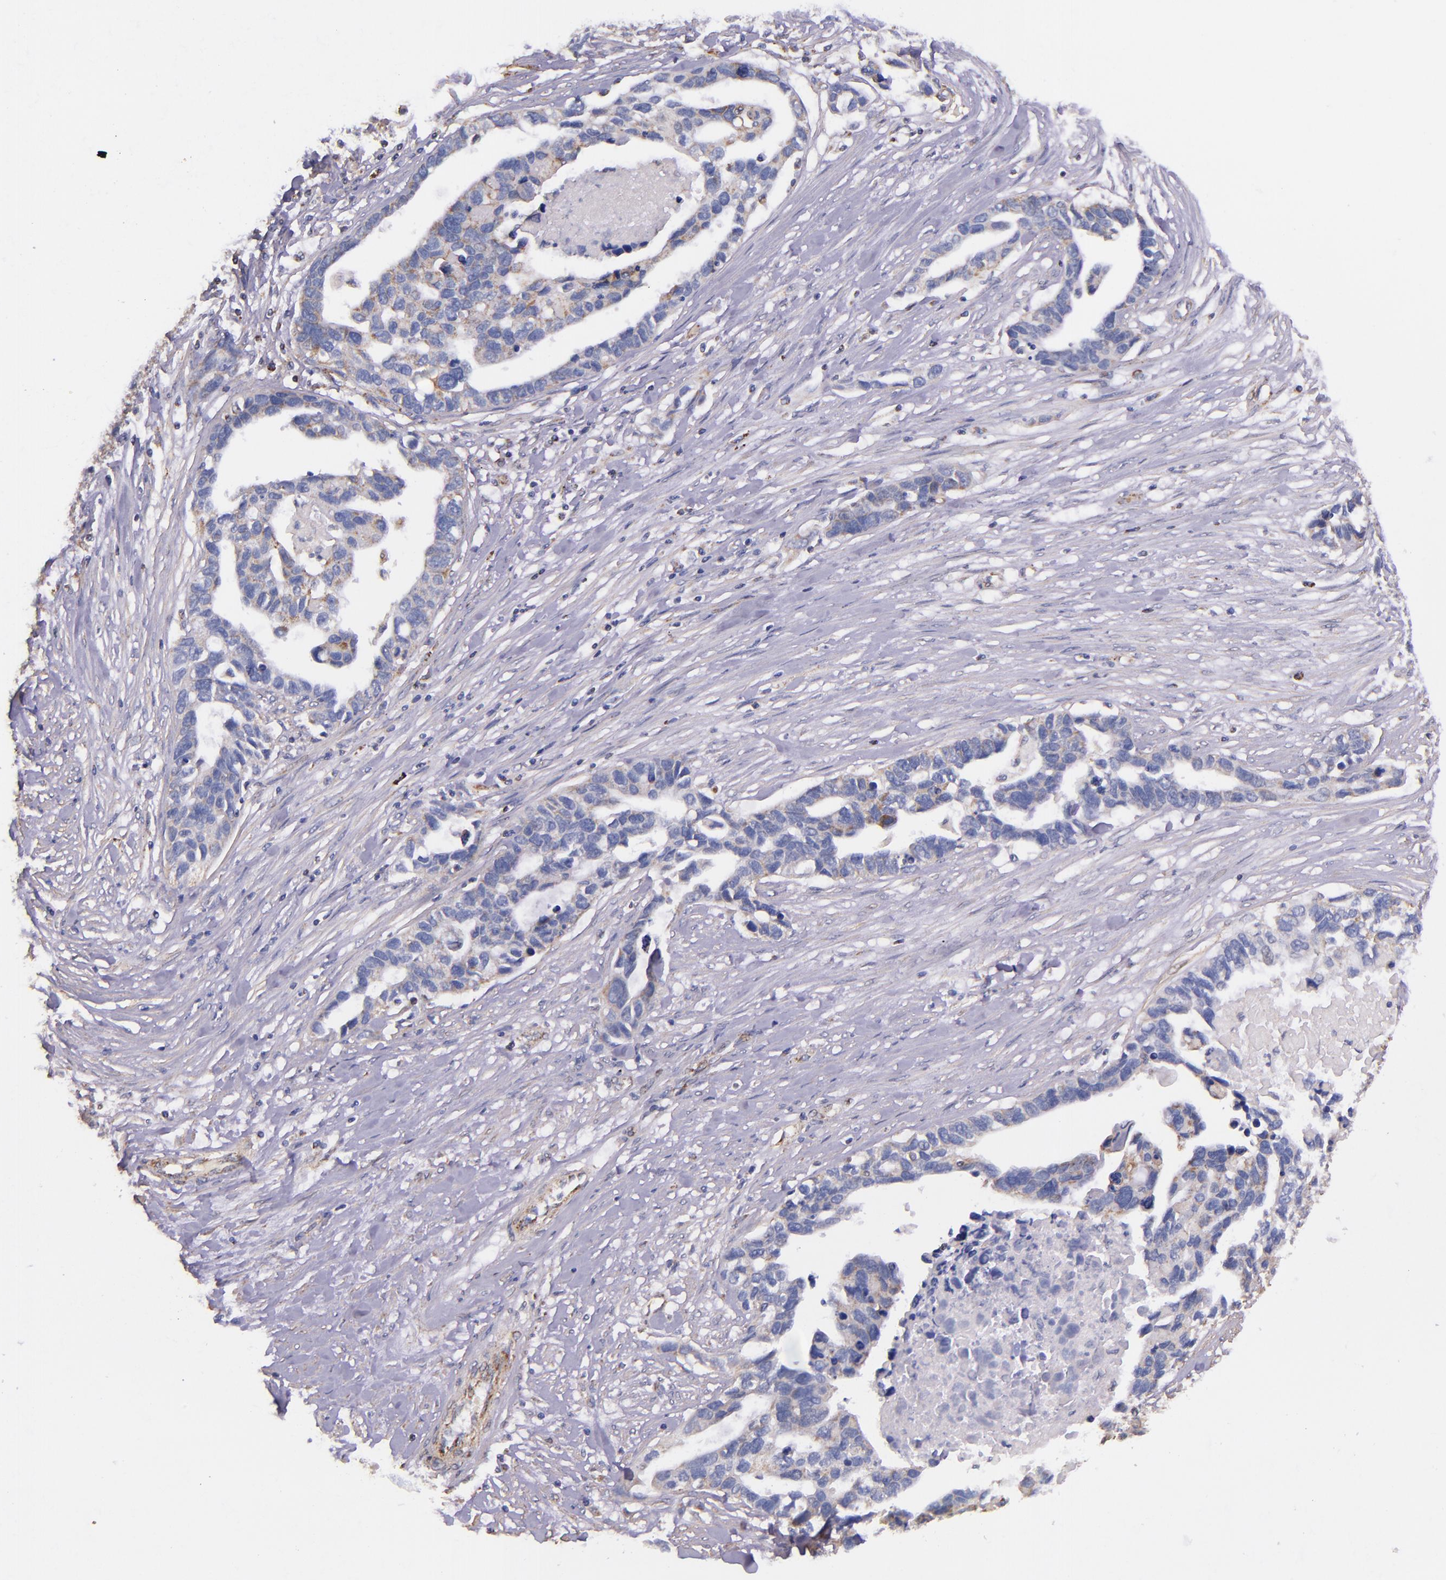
{"staining": {"intensity": "weak", "quantity": "<25%", "location": "cytoplasmic/membranous"}, "tissue": "ovarian cancer", "cell_type": "Tumor cells", "image_type": "cancer", "snomed": [{"axis": "morphology", "description": "Cystadenocarcinoma, serous, NOS"}, {"axis": "topography", "description": "Ovary"}], "caption": "DAB immunohistochemical staining of human serous cystadenocarcinoma (ovarian) displays no significant staining in tumor cells.", "gene": "IDH3G", "patient": {"sex": "female", "age": 54}}